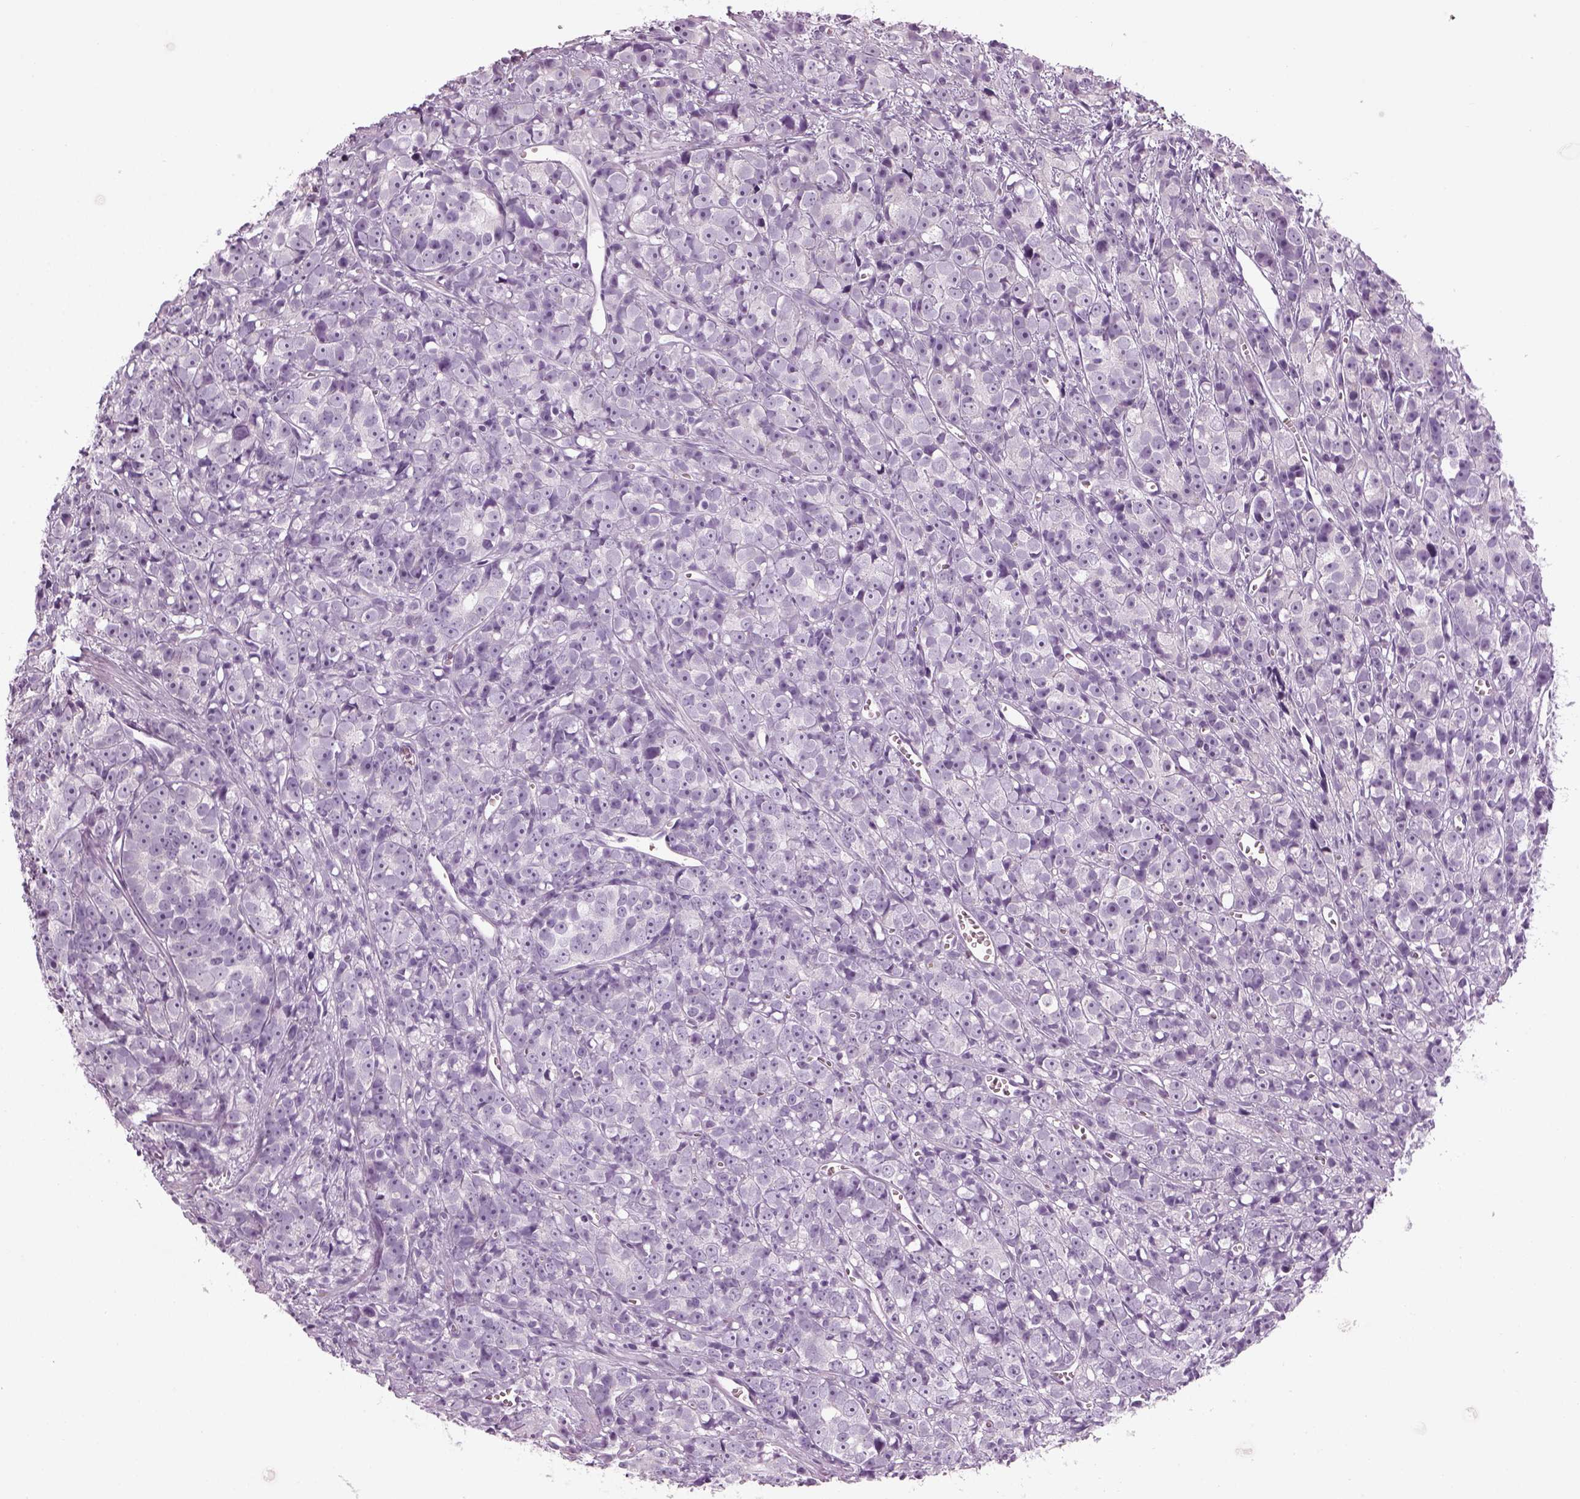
{"staining": {"intensity": "negative", "quantity": "none", "location": "none"}, "tissue": "prostate cancer", "cell_type": "Tumor cells", "image_type": "cancer", "snomed": [{"axis": "morphology", "description": "Adenocarcinoma, High grade"}, {"axis": "topography", "description": "Prostate"}], "caption": "Tumor cells are negative for brown protein staining in prostate cancer.", "gene": "SAG", "patient": {"sex": "male", "age": 77}}